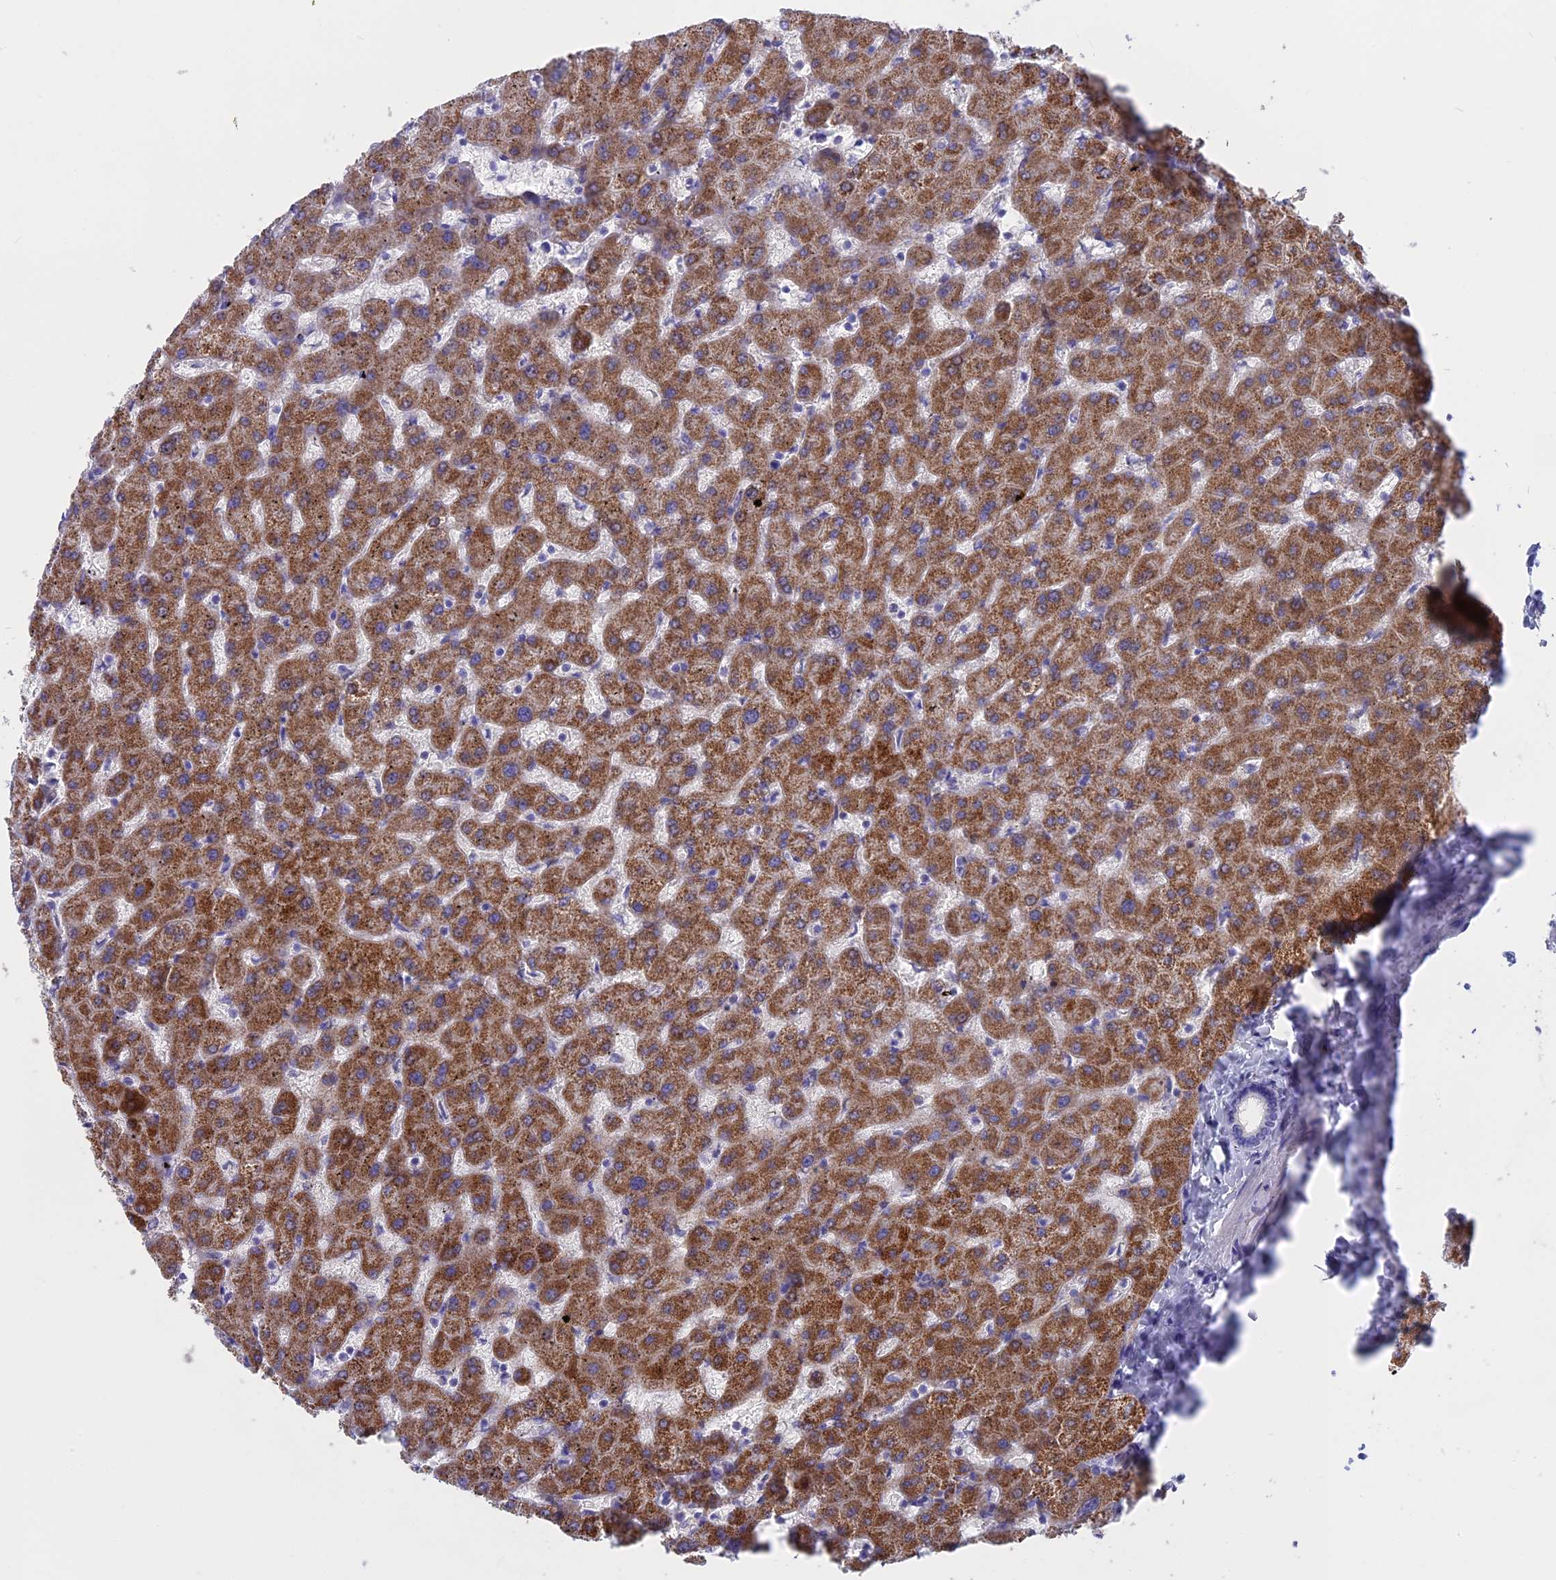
{"staining": {"intensity": "negative", "quantity": "none", "location": "none"}, "tissue": "liver", "cell_type": "Cholangiocytes", "image_type": "normal", "snomed": [{"axis": "morphology", "description": "Normal tissue, NOS"}, {"axis": "topography", "description": "Liver"}], "caption": "This photomicrograph is of benign liver stained with IHC to label a protein in brown with the nuclei are counter-stained blue. There is no expression in cholangiocytes. (Brightfield microscopy of DAB (3,3'-diaminobenzidine) IHC at high magnification).", "gene": "TMEM138", "patient": {"sex": "female", "age": 63}}